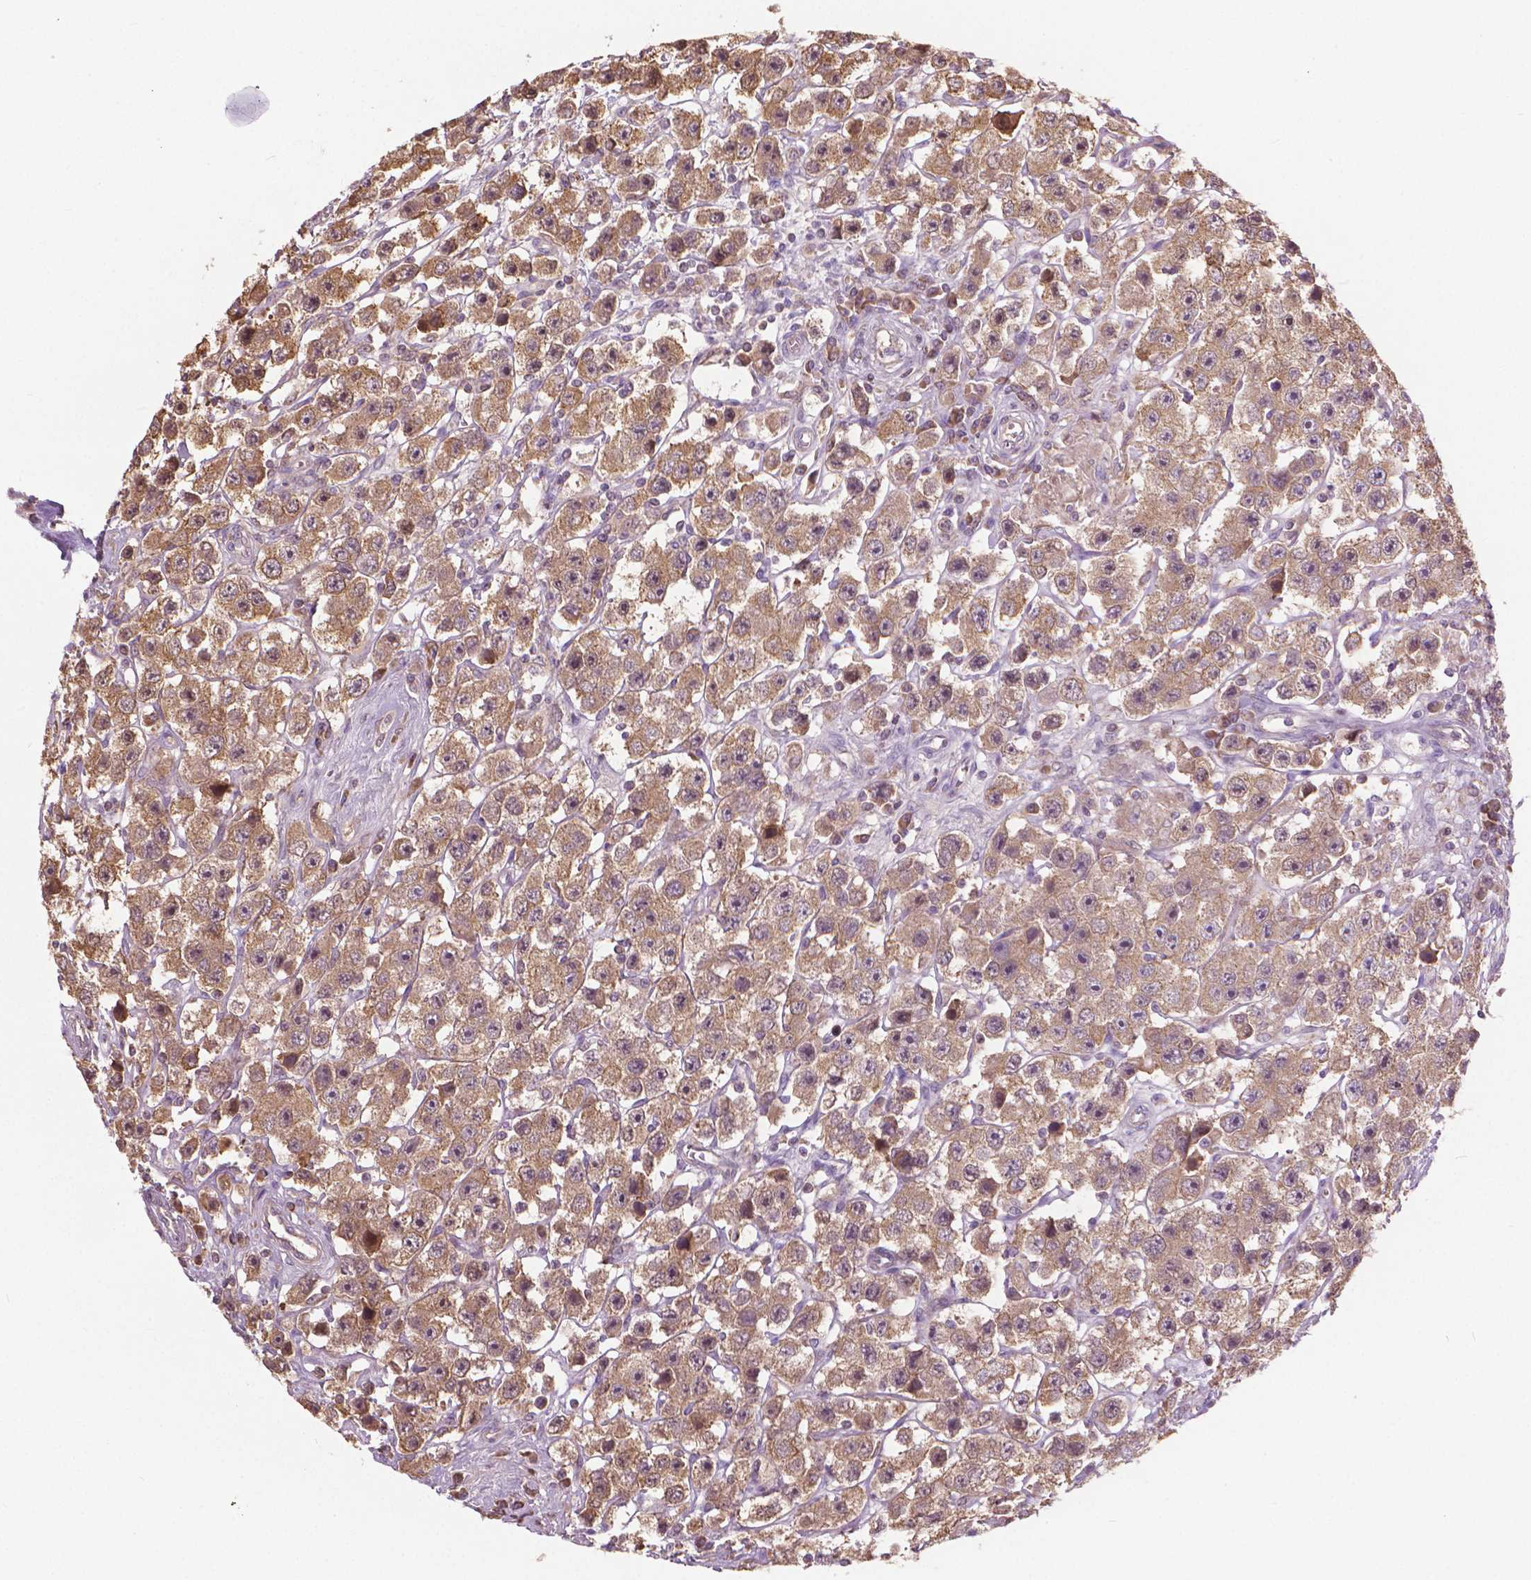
{"staining": {"intensity": "moderate", "quantity": ">75%", "location": "cytoplasmic/membranous"}, "tissue": "testis cancer", "cell_type": "Tumor cells", "image_type": "cancer", "snomed": [{"axis": "morphology", "description": "Seminoma, NOS"}, {"axis": "topography", "description": "Testis"}], "caption": "Immunohistochemical staining of human seminoma (testis) exhibits medium levels of moderate cytoplasmic/membranous protein expression in approximately >75% of tumor cells.", "gene": "NUDT1", "patient": {"sex": "male", "age": 45}}